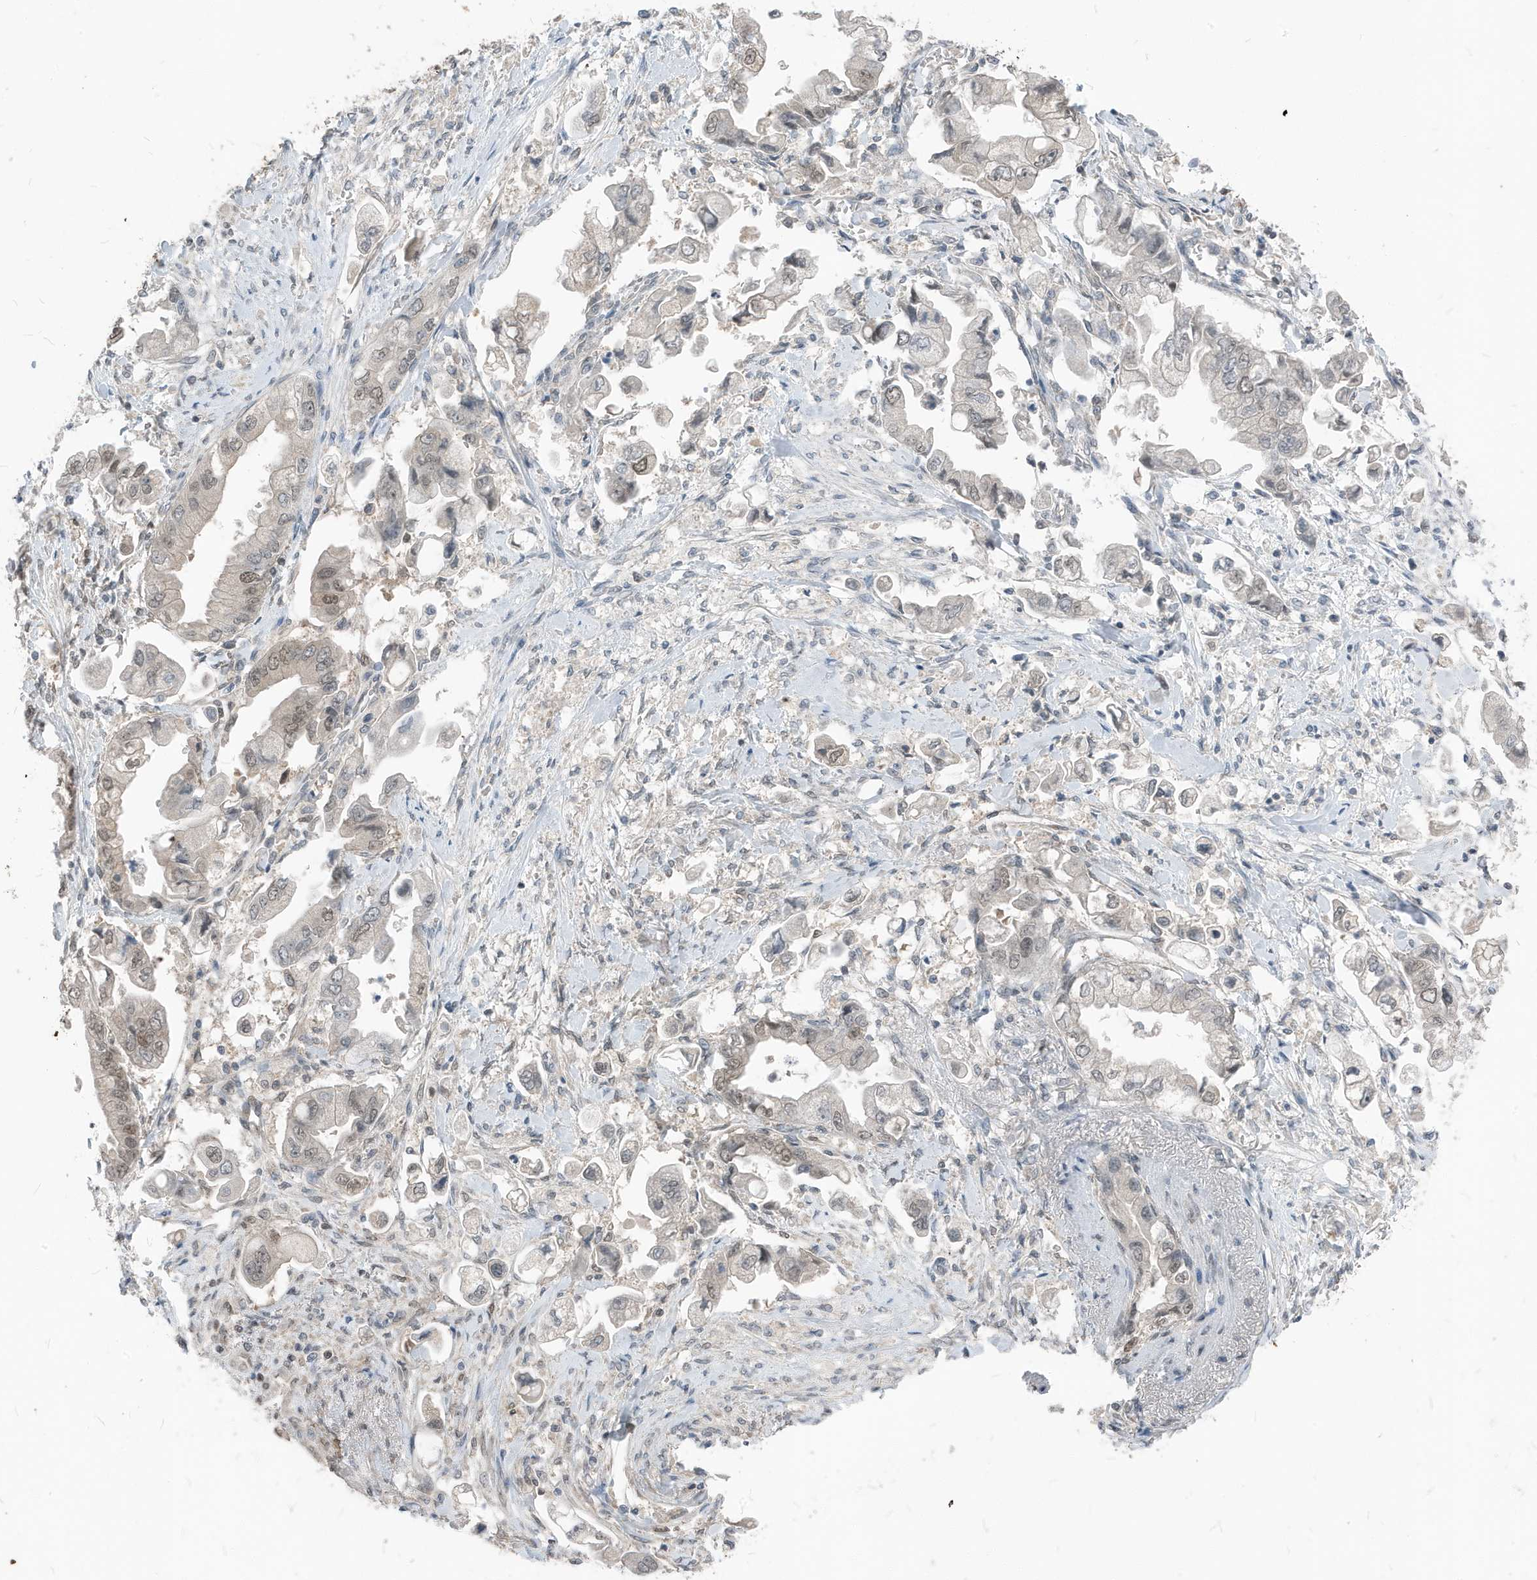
{"staining": {"intensity": "weak", "quantity": "25%-75%", "location": "nuclear"}, "tissue": "stomach cancer", "cell_type": "Tumor cells", "image_type": "cancer", "snomed": [{"axis": "morphology", "description": "Adenocarcinoma, NOS"}, {"axis": "topography", "description": "Stomach"}], "caption": "Brown immunohistochemical staining in human adenocarcinoma (stomach) exhibits weak nuclear positivity in approximately 25%-75% of tumor cells.", "gene": "NCOA7", "patient": {"sex": "male", "age": 62}}